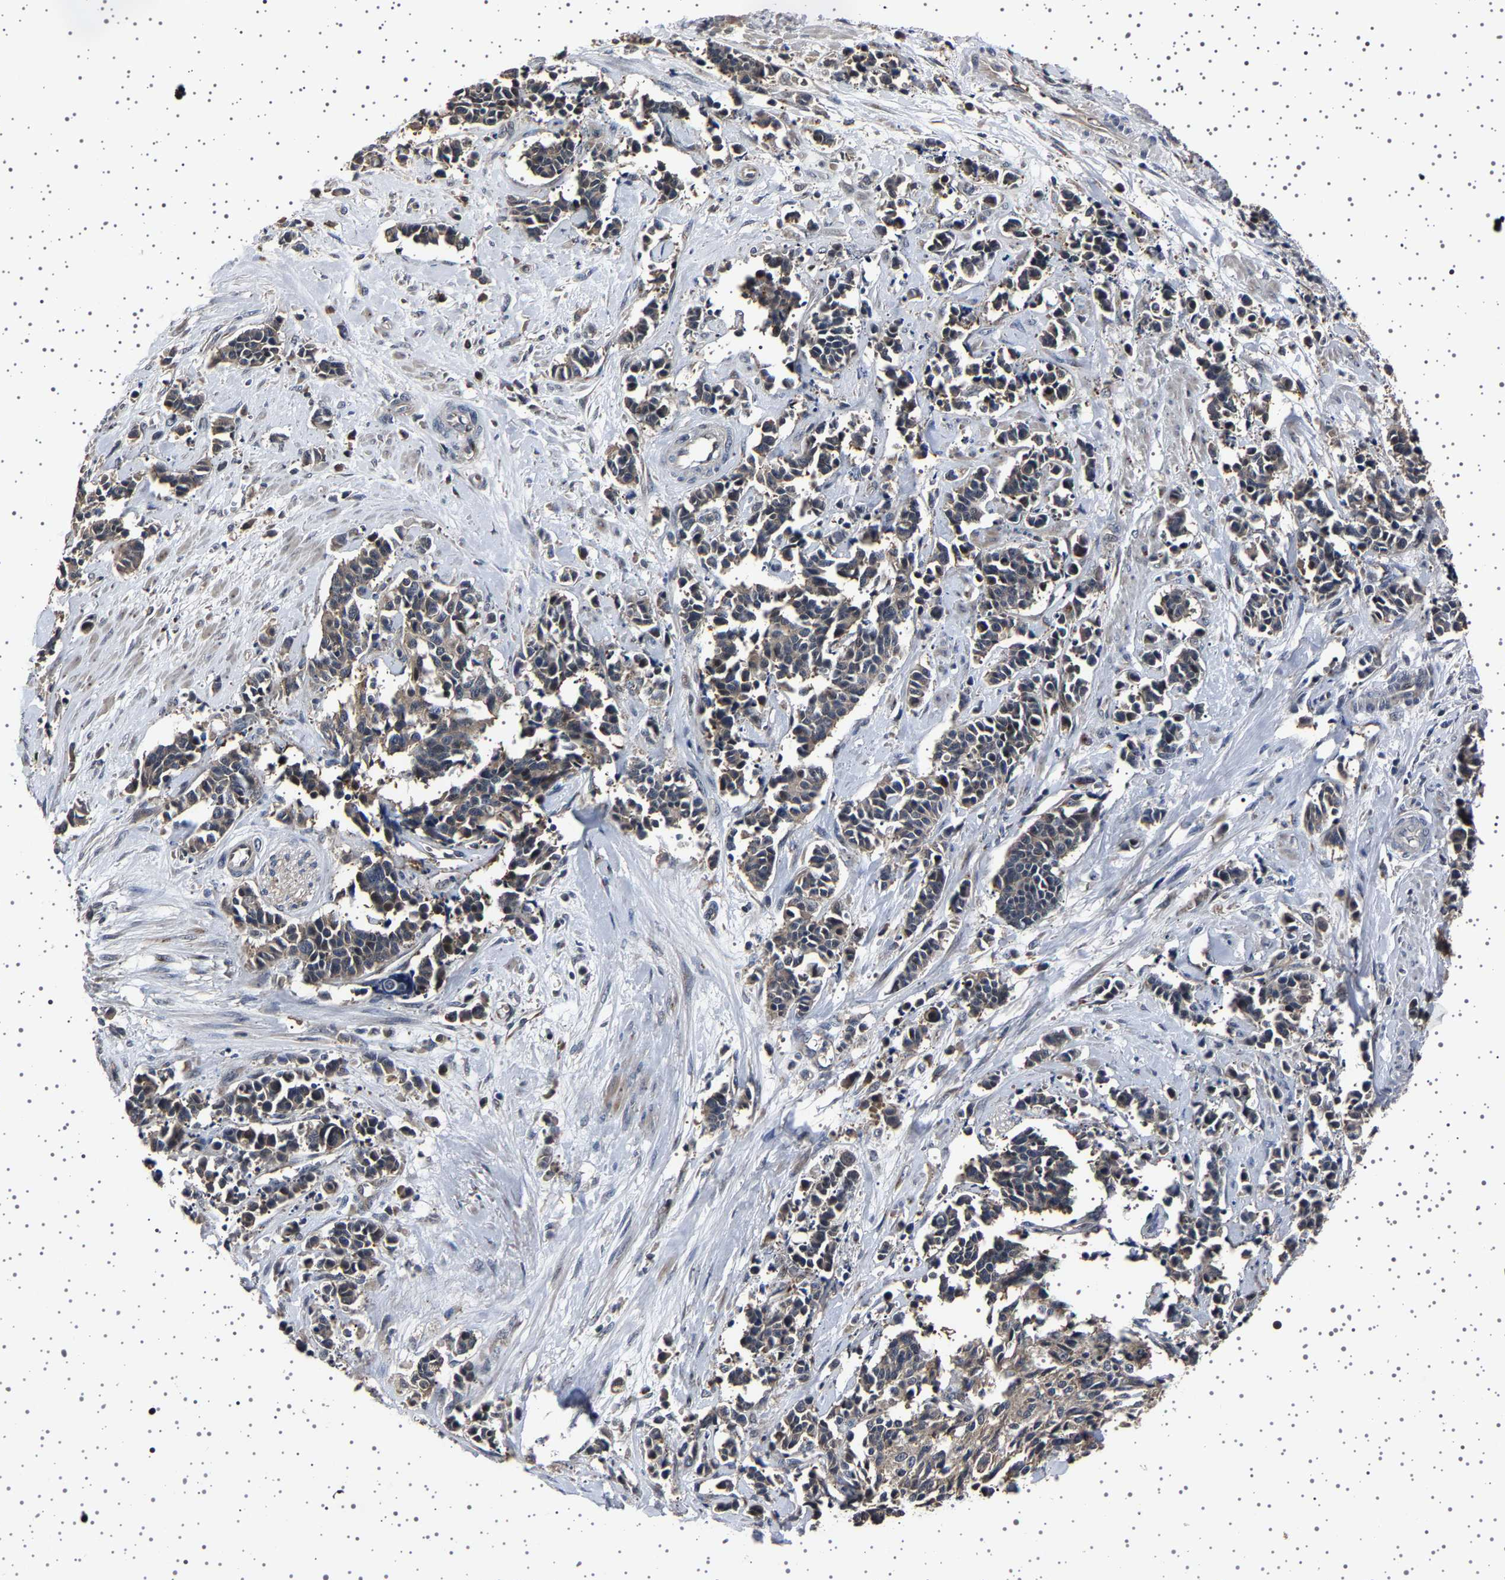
{"staining": {"intensity": "weak", "quantity": ">75%", "location": "cytoplasmic/membranous"}, "tissue": "cervical cancer", "cell_type": "Tumor cells", "image_type": "cancer", "snomed": [{"axis": "morphology", "description": "Squamous cell carcinoma, NOS"}, {"axis": "topography", "description": "Cervix"}], "caption": "Immunohistochemistry histopathology image of neoplastic tissue: human cervical squamous cell carcinoma stained using immunohistochemistry shows low levels of weak protein expression localized specifically in the cytoplasmic/membranous of tumor cells, appearing as a cytoplasmic/membranous brown color.", "gene": "NCKAP1", "patient": {"sex": "female", "age": 35}}